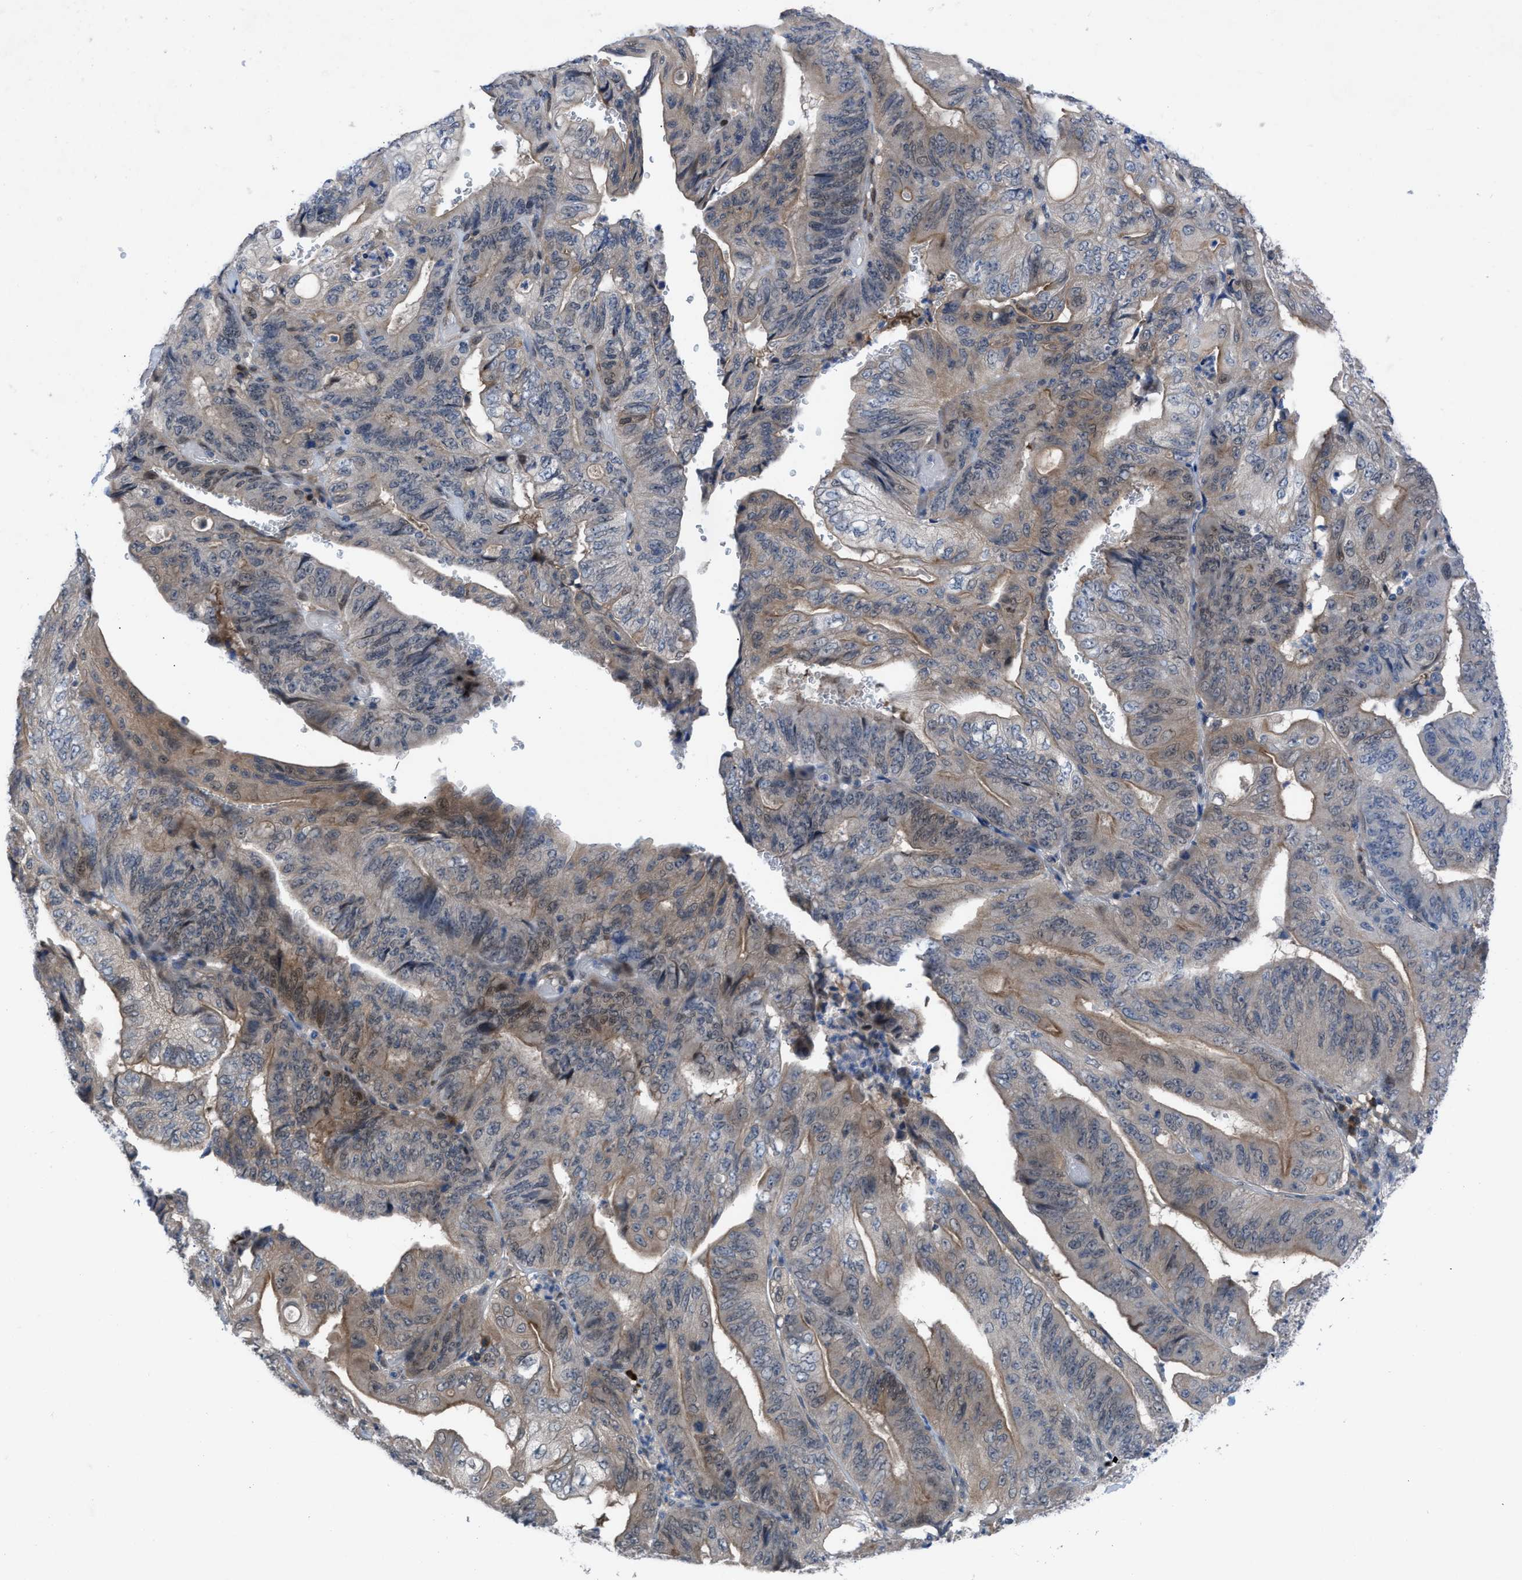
{"staining": {"intensity": "moderate", "quantity": "<25%", "location": "cytoplasmic/membranous"}, "tissue": "stomach cancer", "cell_type": "Tumor cells", "image_type": "cancer", "snomed": [{"axis": "morphology", "description": "Adenocarcinoma, NOS"}, {"axis": "topography", "description": "Stomach"}], "caption": "Protein analysis of stomach cancer tissue displays moderate cytoplasmic/membranous staining in approximately <25% of tumor cells.", "gene": "IL17RE", "patient": {"sex": "female", "age": 73}}